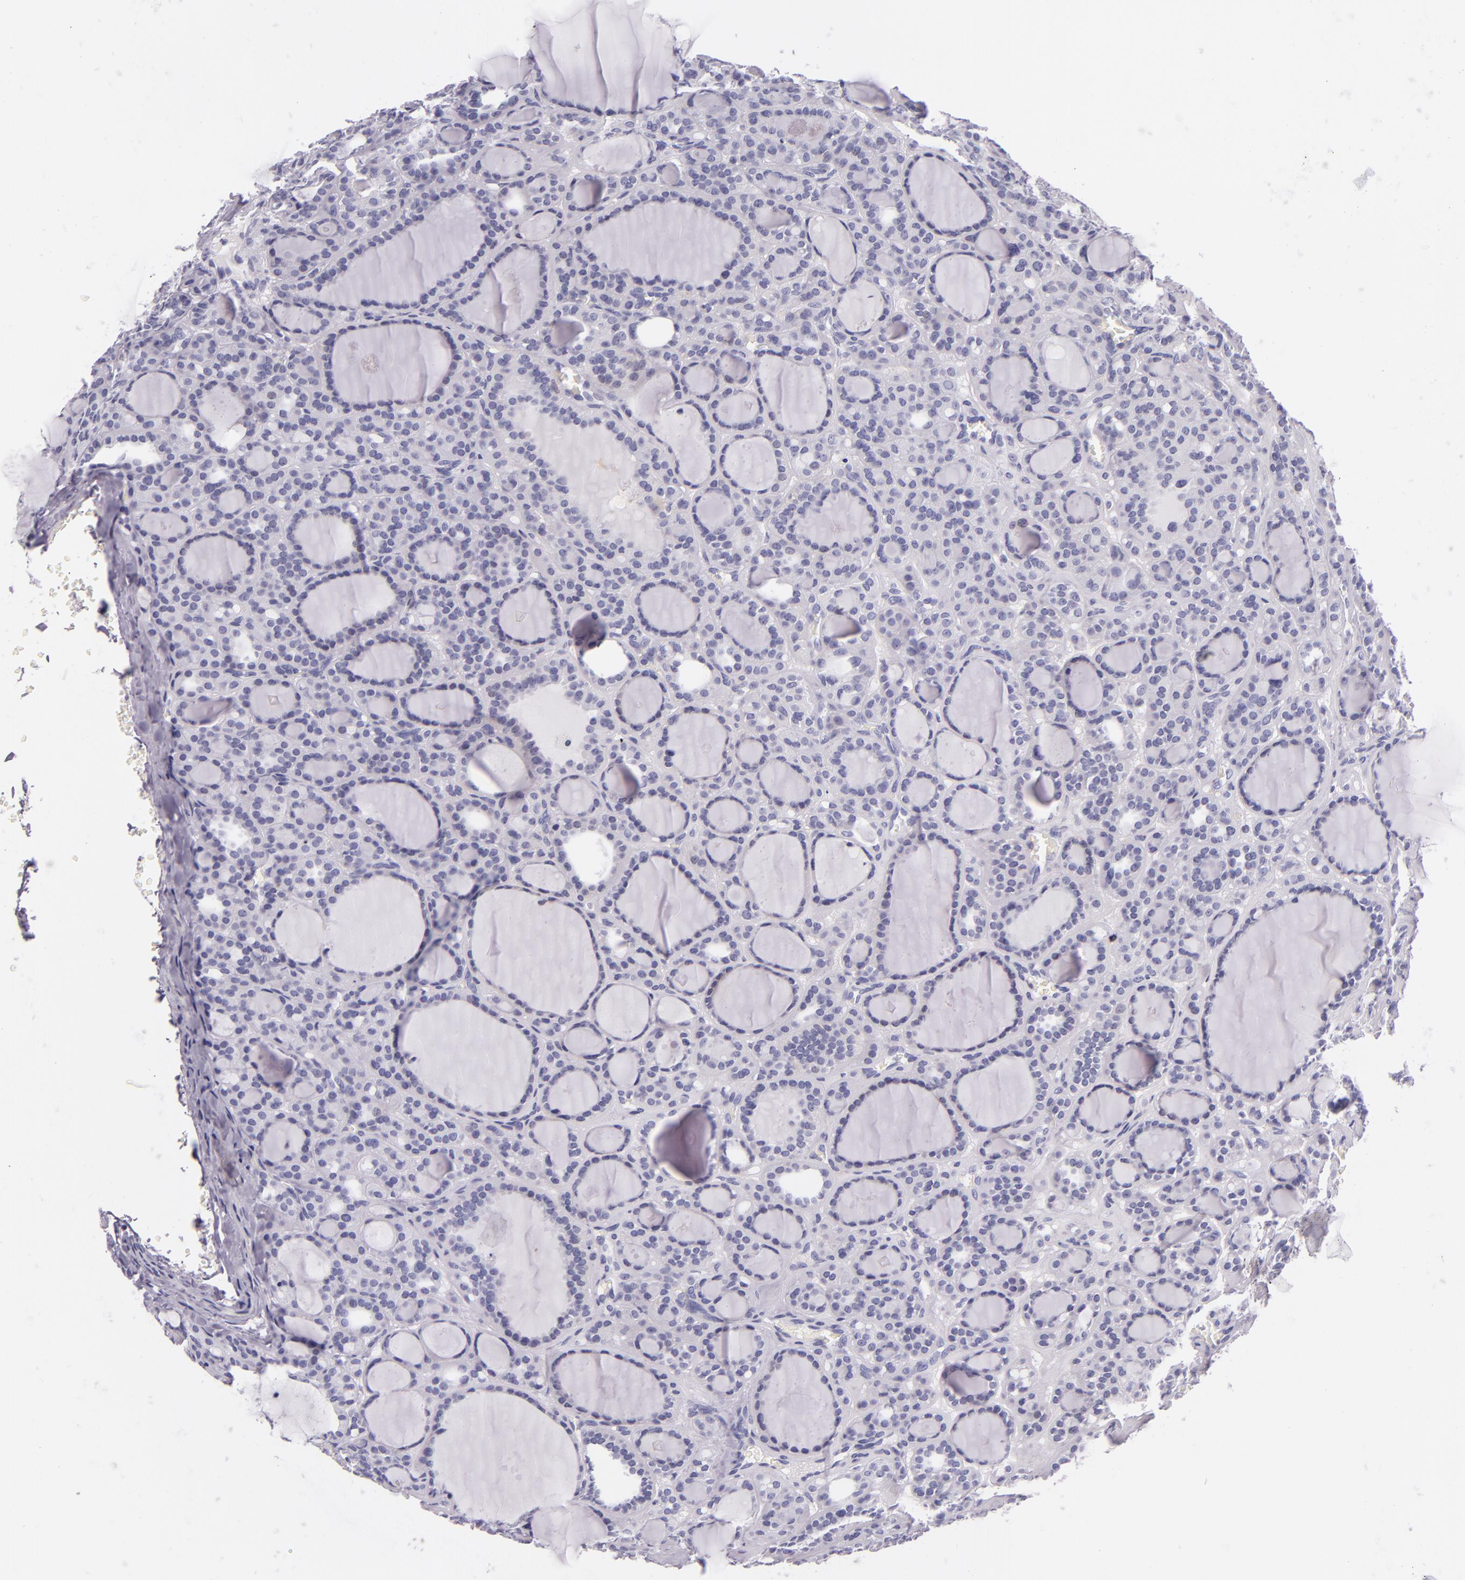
{"staining": {"intensity": "negative", "quantity": "none", "location": "none"}, "tissue": "thyroid cancer", "cell_type": "Tumor cells", "image_type": "cancer", "snomed": [{"axis": "morphology", "description": "Follicular adenoma carcinoma, NOS"}, {"axis": "topography", "description": "Thyroid gland"}], "caption": "Tumor cells show no significant expression in follicular adenoma carcinoma (thyroid).", "gene": "HSP90AA1", "patient": {"sex": "female", "age": 71}}